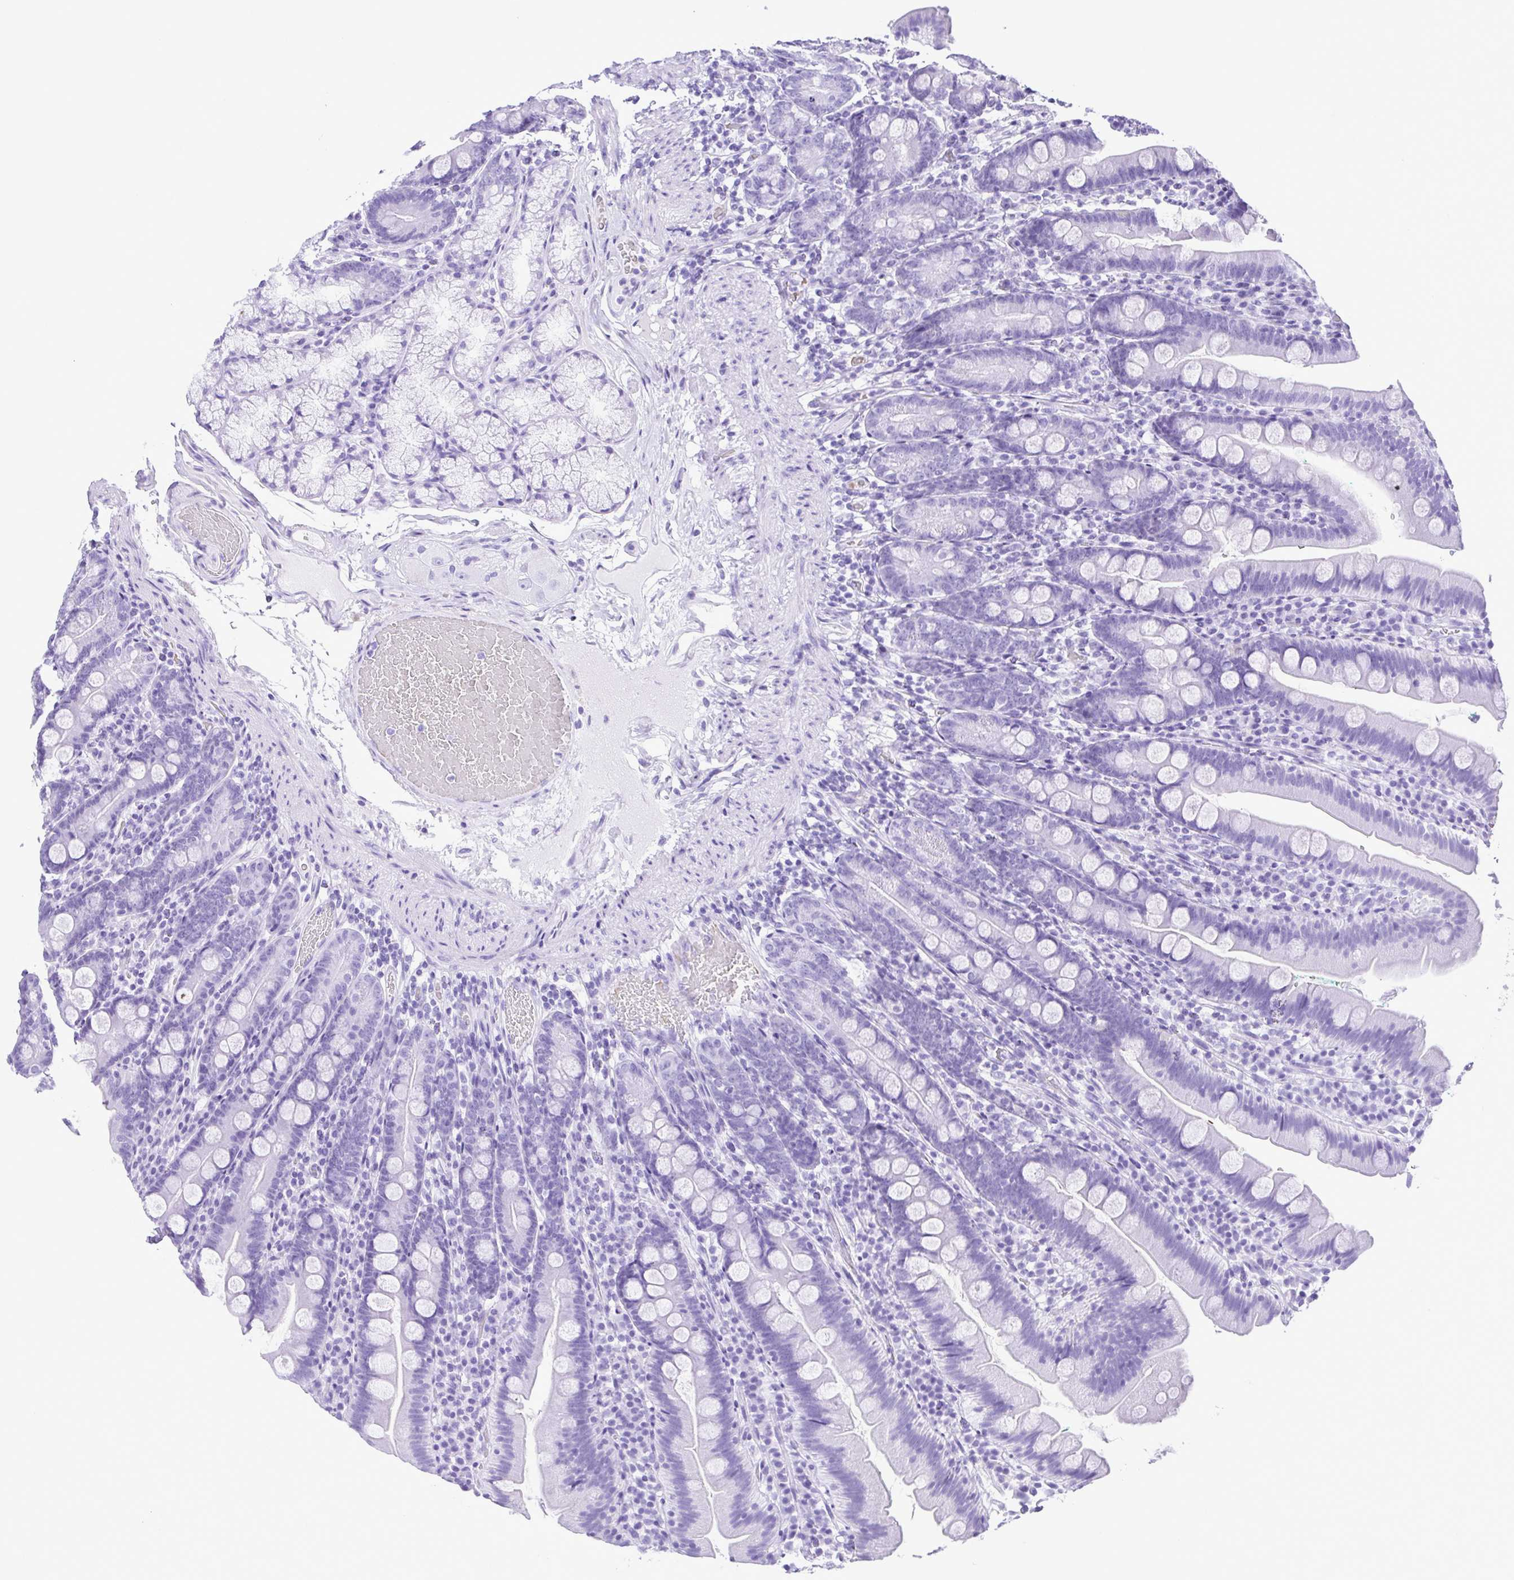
{"staining": {"intensity": "negative", "quantity": "none", "location": "none"}, "tissue": "duodenum", "cell_type": "Glandular cells", "image_type": "normal", "snomed": [{"axis": "morphology", "description": "Normal tissue, NOS"}, {"axis": "topography", "description": "Duodenum"}], "caption": "This is an immunohistochemistry (IHC) image of benign human duodenum. There is no positivity in glandular cells.", "gene": "SYT1", "patient": {"sex": "female", "age": 67}}